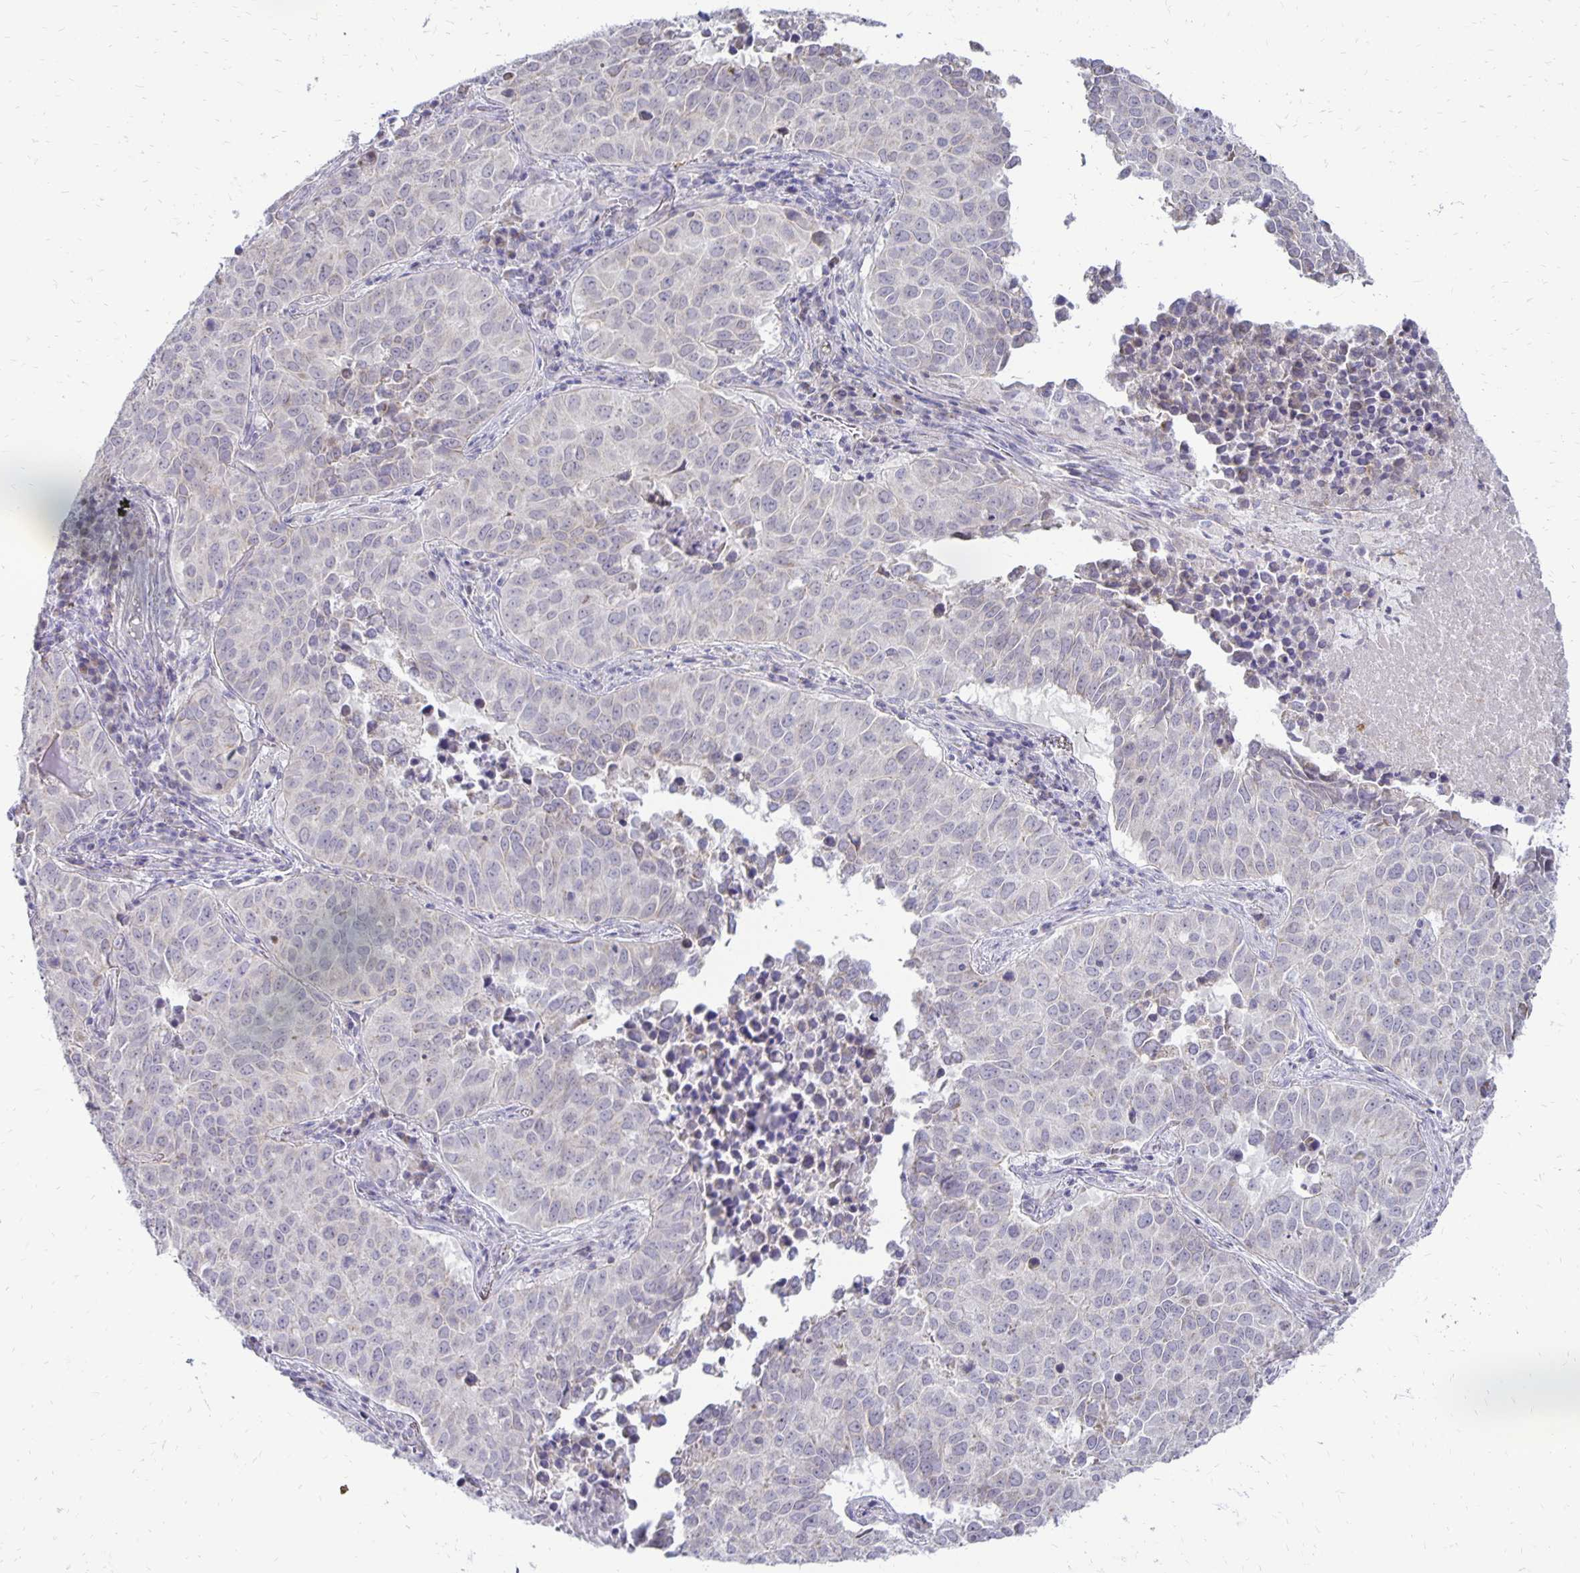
{"staining": {"intensity": "negative", "quantity": "none", "location": "none"}, "tissue": "lung cancer", "cell_type": "Tumor cells", "image_type": "cancer", "snomed": [{"axis": "morphology", "description": "Adenocarcinoma, NOS"}, {"axis": "topography", "description": "Lung"}], "caption": "There is no significant staining in tumor cells of lung cancer.", "gene": "FN3K", "patient": {"sex": "female", "age": 50}}